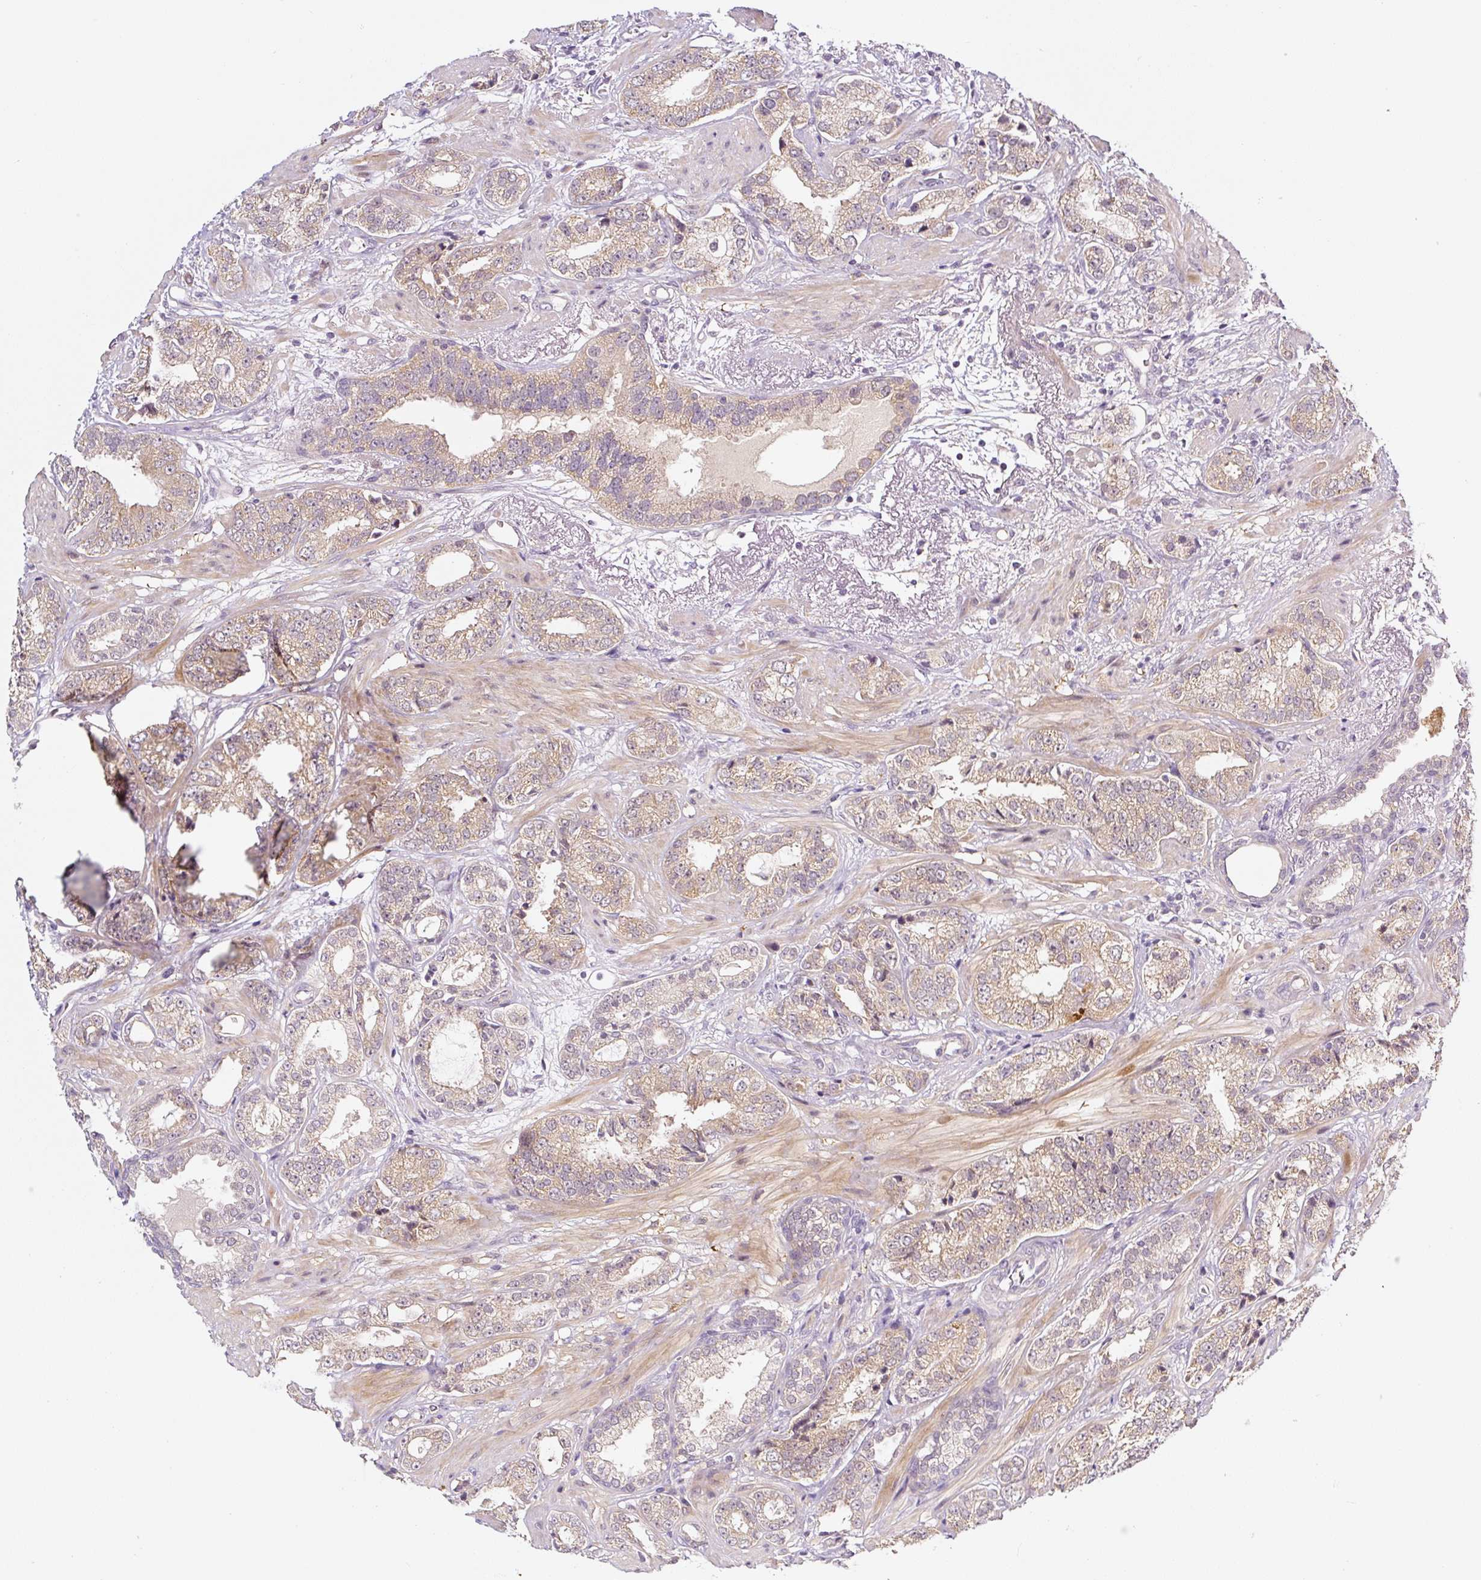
{"staining": {"intensity": "weak", "quantity": ">75%", "location": "cytoplasmic/membranous"}, "tissue": "prostate cancer", "cell_type": "Tumor cells", "image_type": "cancer", "snomed": [{"axis": "morphology", "description": "Adenocarcinoma, High grade"}, {"axis": "topography", "description": "Prostate"}], "caption": "Immunohistochemistry (IHC) micrograph of neoplastic tissue: human high-grade adenocarcinoma (prostate) stained using IHC exhibits low levels of weak protein expression localized specifically in the cytoplasmic/membranous of tumor cells, appearing as a cytoplasmic/membranous brown color.", "gene": "PRKAA2", "patient": {"sex": "male", "age": 71}}